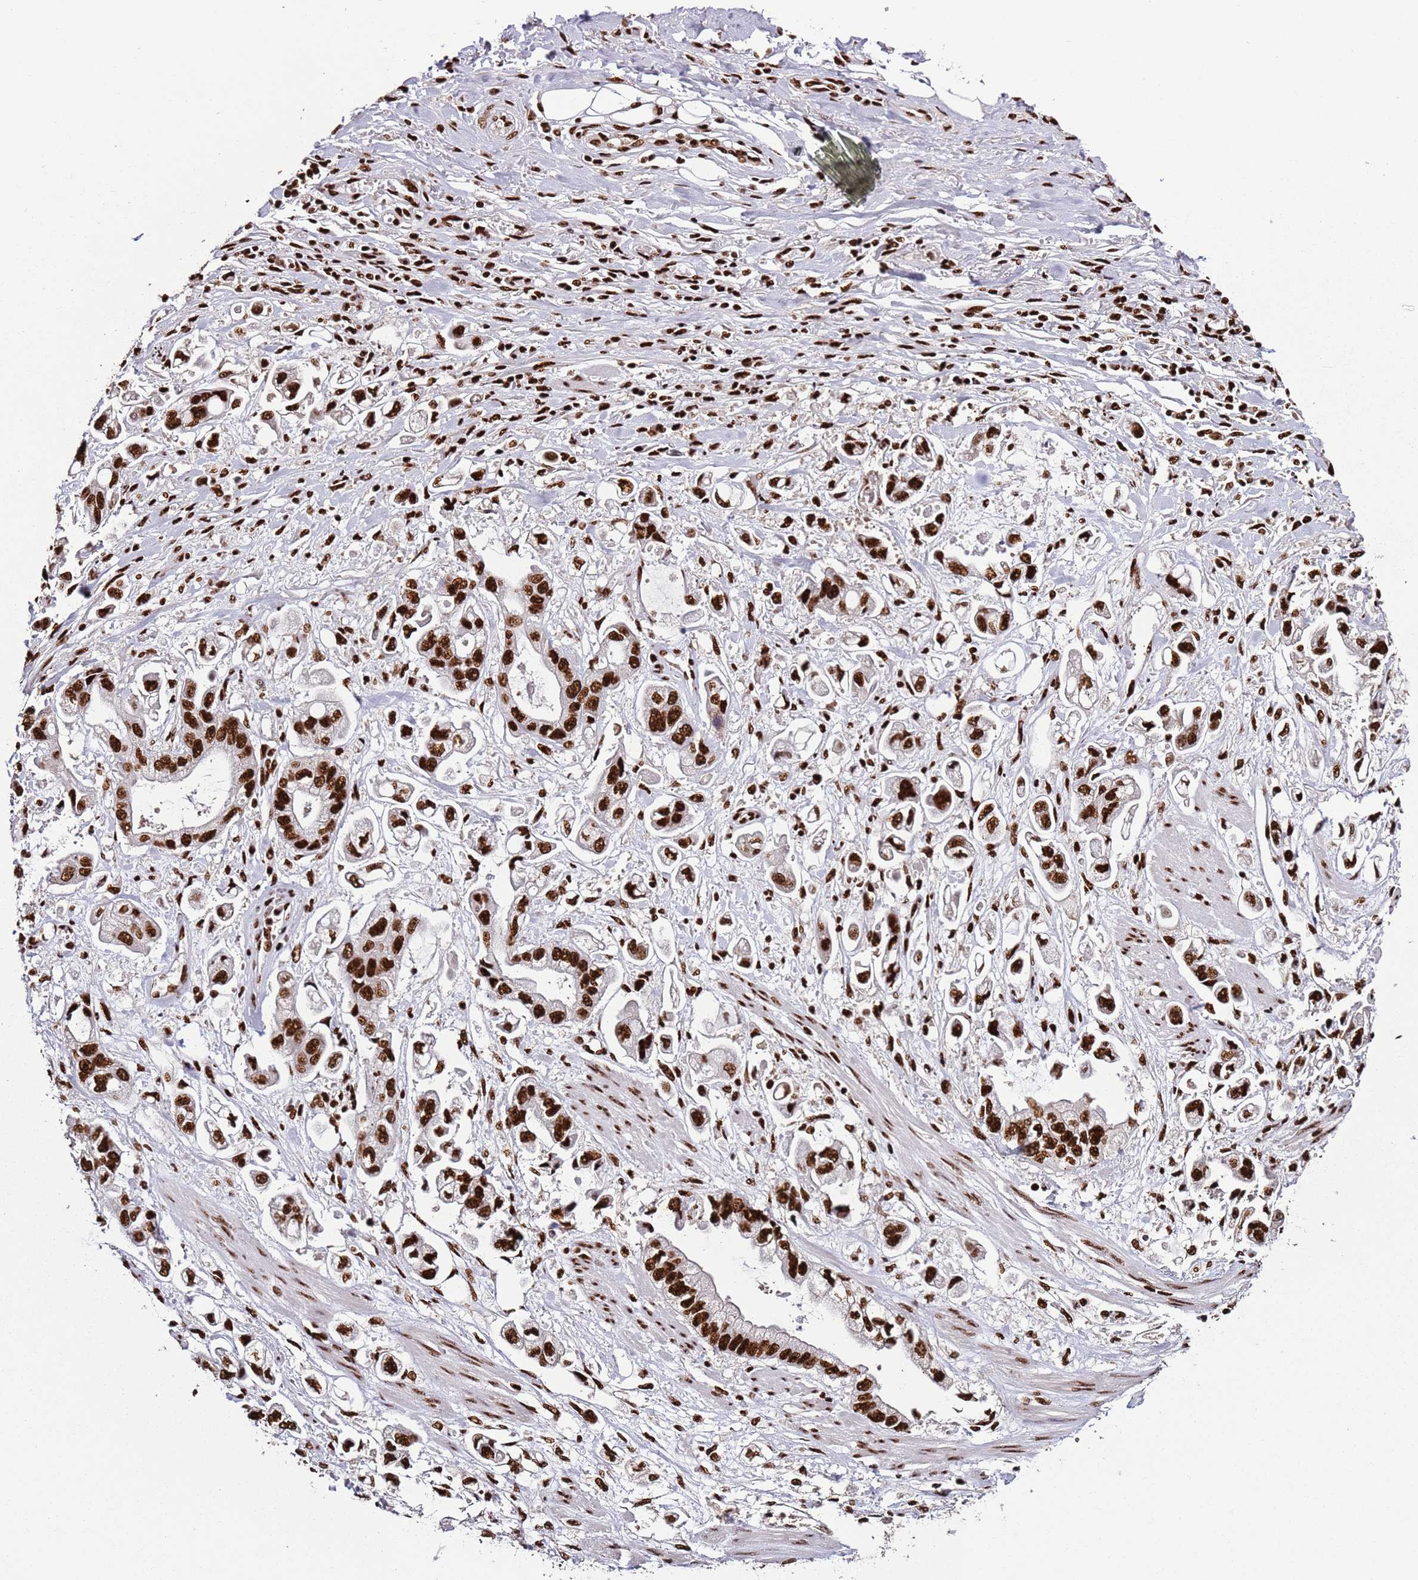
{"staining": {"intensity": "strong", "quantity": ">75%", "location": "nuclear"}, "tissue": "stomach cancer", "cell_type": "Tumor cells", "image_type": "cancer", "snomed": [{"axis": "morphology", "description": "Adenocarcinoma, NOS"}, {"axis": "topography", "description": "Stomach"}], "caption": "Immunohistochemistry photomicrograph of neoplastic tissue: human adenocarcinoma (stomach) stained using immunohistochemistry (IHC) demonstrates high levels of strong protein expression localized specifically in the nuclear of tumor cells, appearing as a nuclear brown color.", "gene": "C6orf226", "patient": {"sex": "male", "age": 62}}